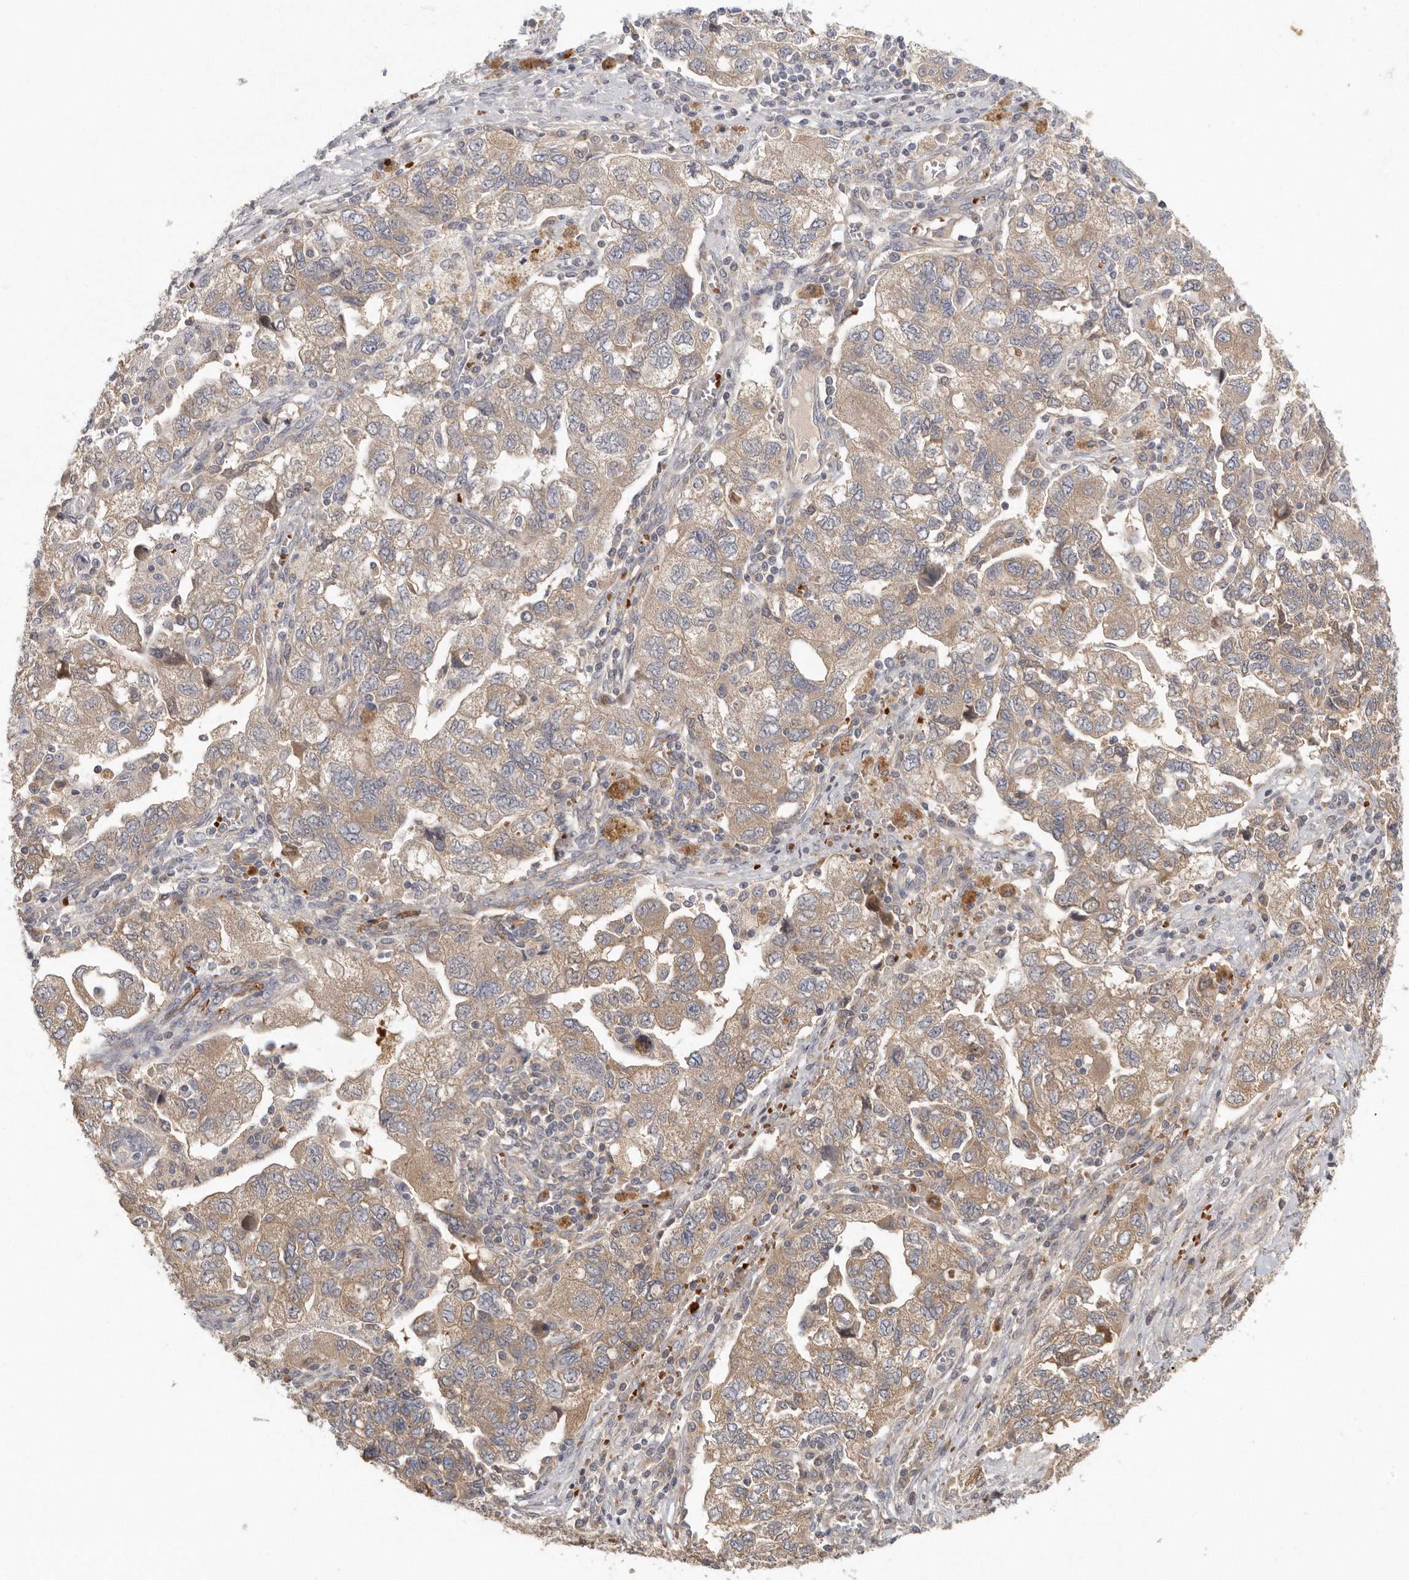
{"staining": {"intensity": "weak", "quantity": ">75%", "location": "cytoplasmic/membranous"}, "tissue": "ovarian cancer", "cell_type": "Tumor cells", "image_type": "cancer", "snomed": [{"axis": "morphology", "description": "Carcinoma, NOS"}, {"axis": "morphology", "description": "Cystadenocarcinoma, serous, NOS"}, {"axis": "topography", "description": "Ovary"}], "caption": "Immunohistochemistry staining of ovarian carcinoma, which shows low levels of weak cytoplasmic/membranous positivity in about >75% of tumor cells indicating weak cytoplasmic/membranous protein staining. The staining was performed using DAB (3,3'-diaminobenzidine) (brown) for protein detection and nuclei were counterstained in hematoxylin (blue).", "gene": "CFAP298", "patient": {"sex": "female", "age": 69}}